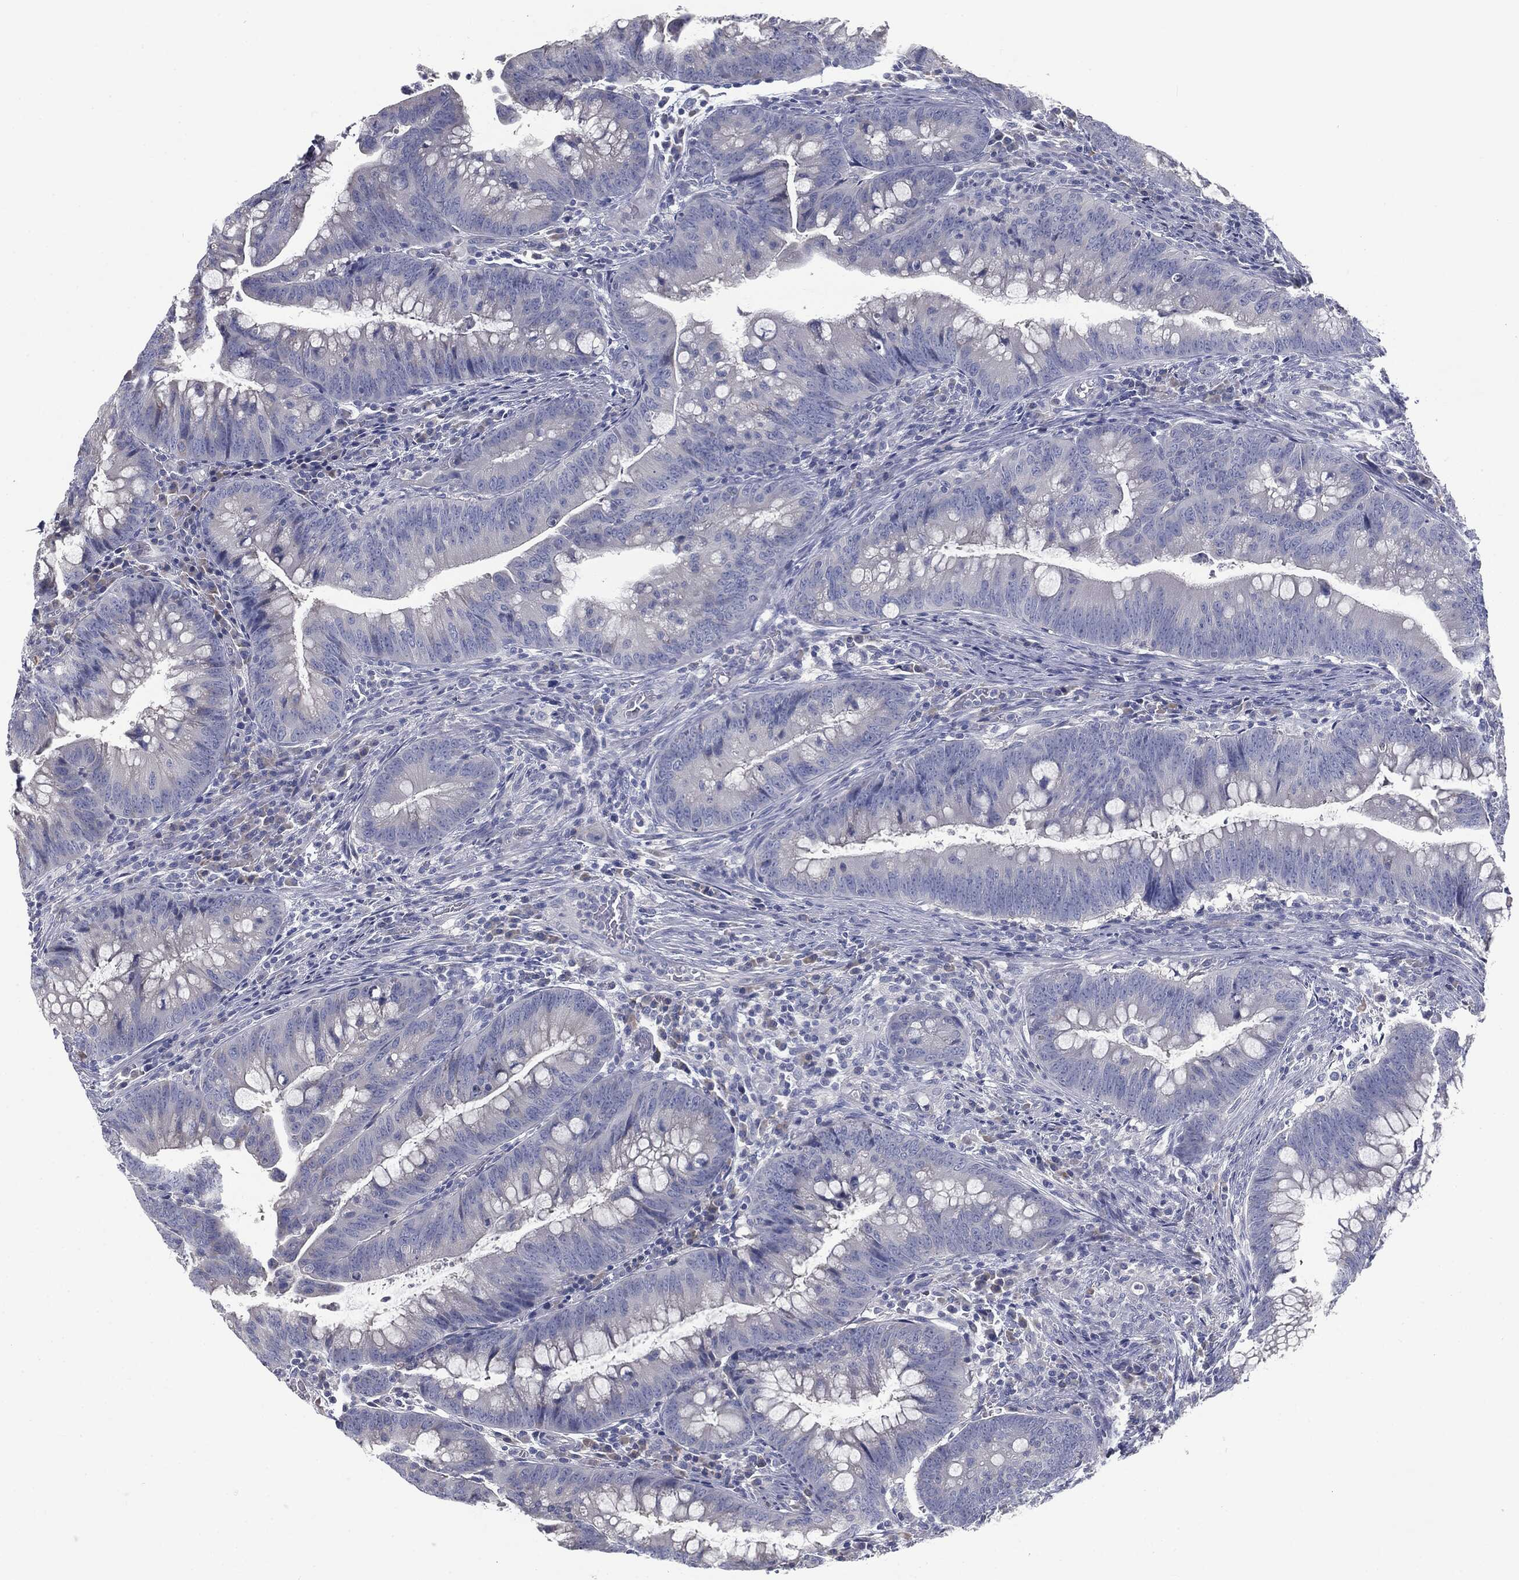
{"staining": {"intensity": "negative", "quantity": "none", "location": "none"}, "tissue": "colorectal cancer", "cell_type": "Tumor cells", "image_type": "cancer", "snomed": [{"axis": "morphology", "description": "Adenocarcinoma, NOS"}, {"axis": "topography", "description": "Colon"}], "caption": "A histopathology image of colorectal cancer (adenocarcinoma) stained for a protein demonstrates no brown staining in tumor cells.", "gene": "CAV3", "patient": {"sex": "male", "age": 62}}